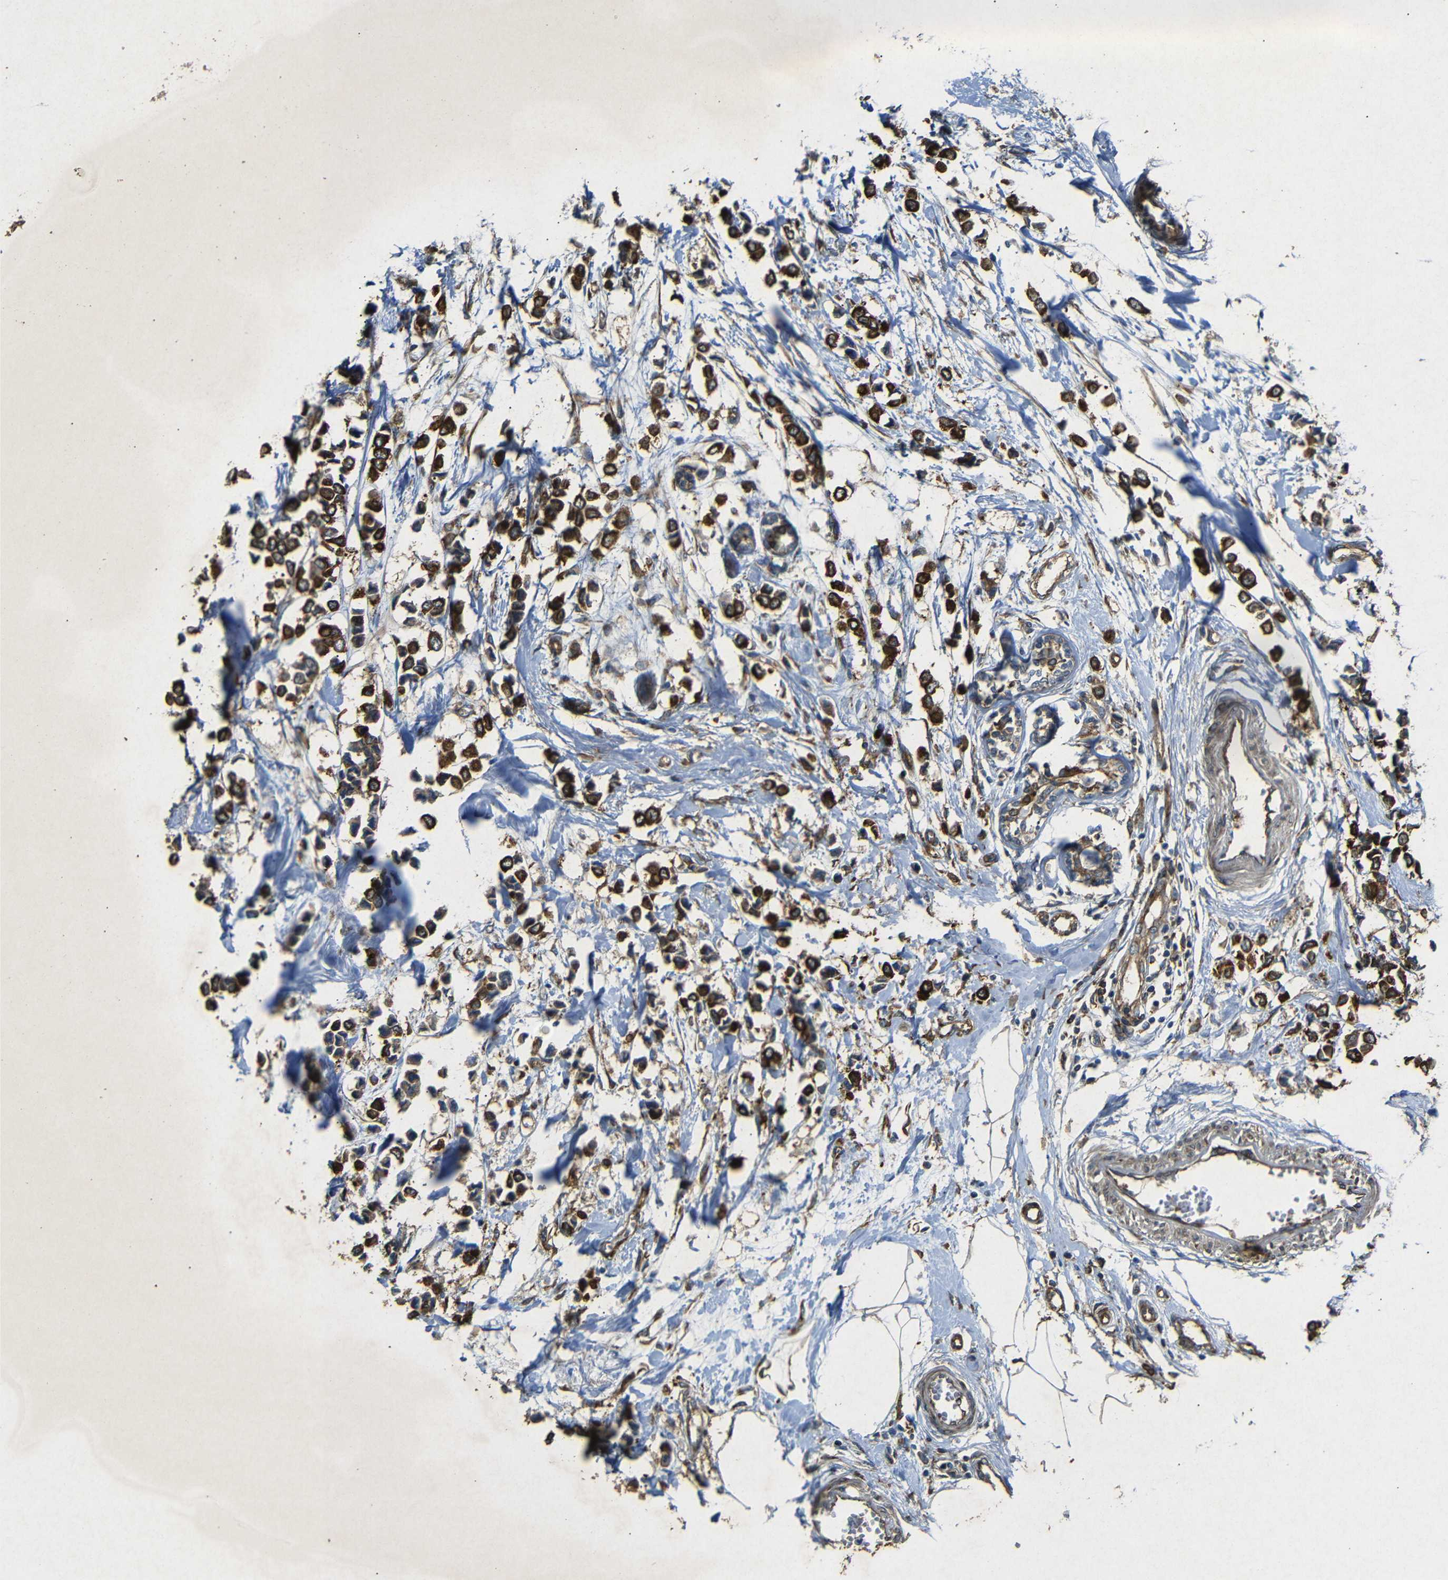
{"staining": {"intensity": "strong", "quantity": ">75%", "location": "cytoplasmic/membranous"}, "tissue": "breast cancer", "cell_type": "Tumor cells", "image_type": "cancer", "snomed": [{"axis": "morphology", "description": "Lobular carcinoma"}, {"axis": "topography", "description": "Breast"}], "caption": "This photomicrograph reveals breast cancer stained with IHC to label a protein in brown. The cytoplasmic/membranous of tumor cells show strong positivity for the protein. Nuclei are counter-stained blue.", "gene": "BTF3", "patient": {"sex": "female", "age": 51}}